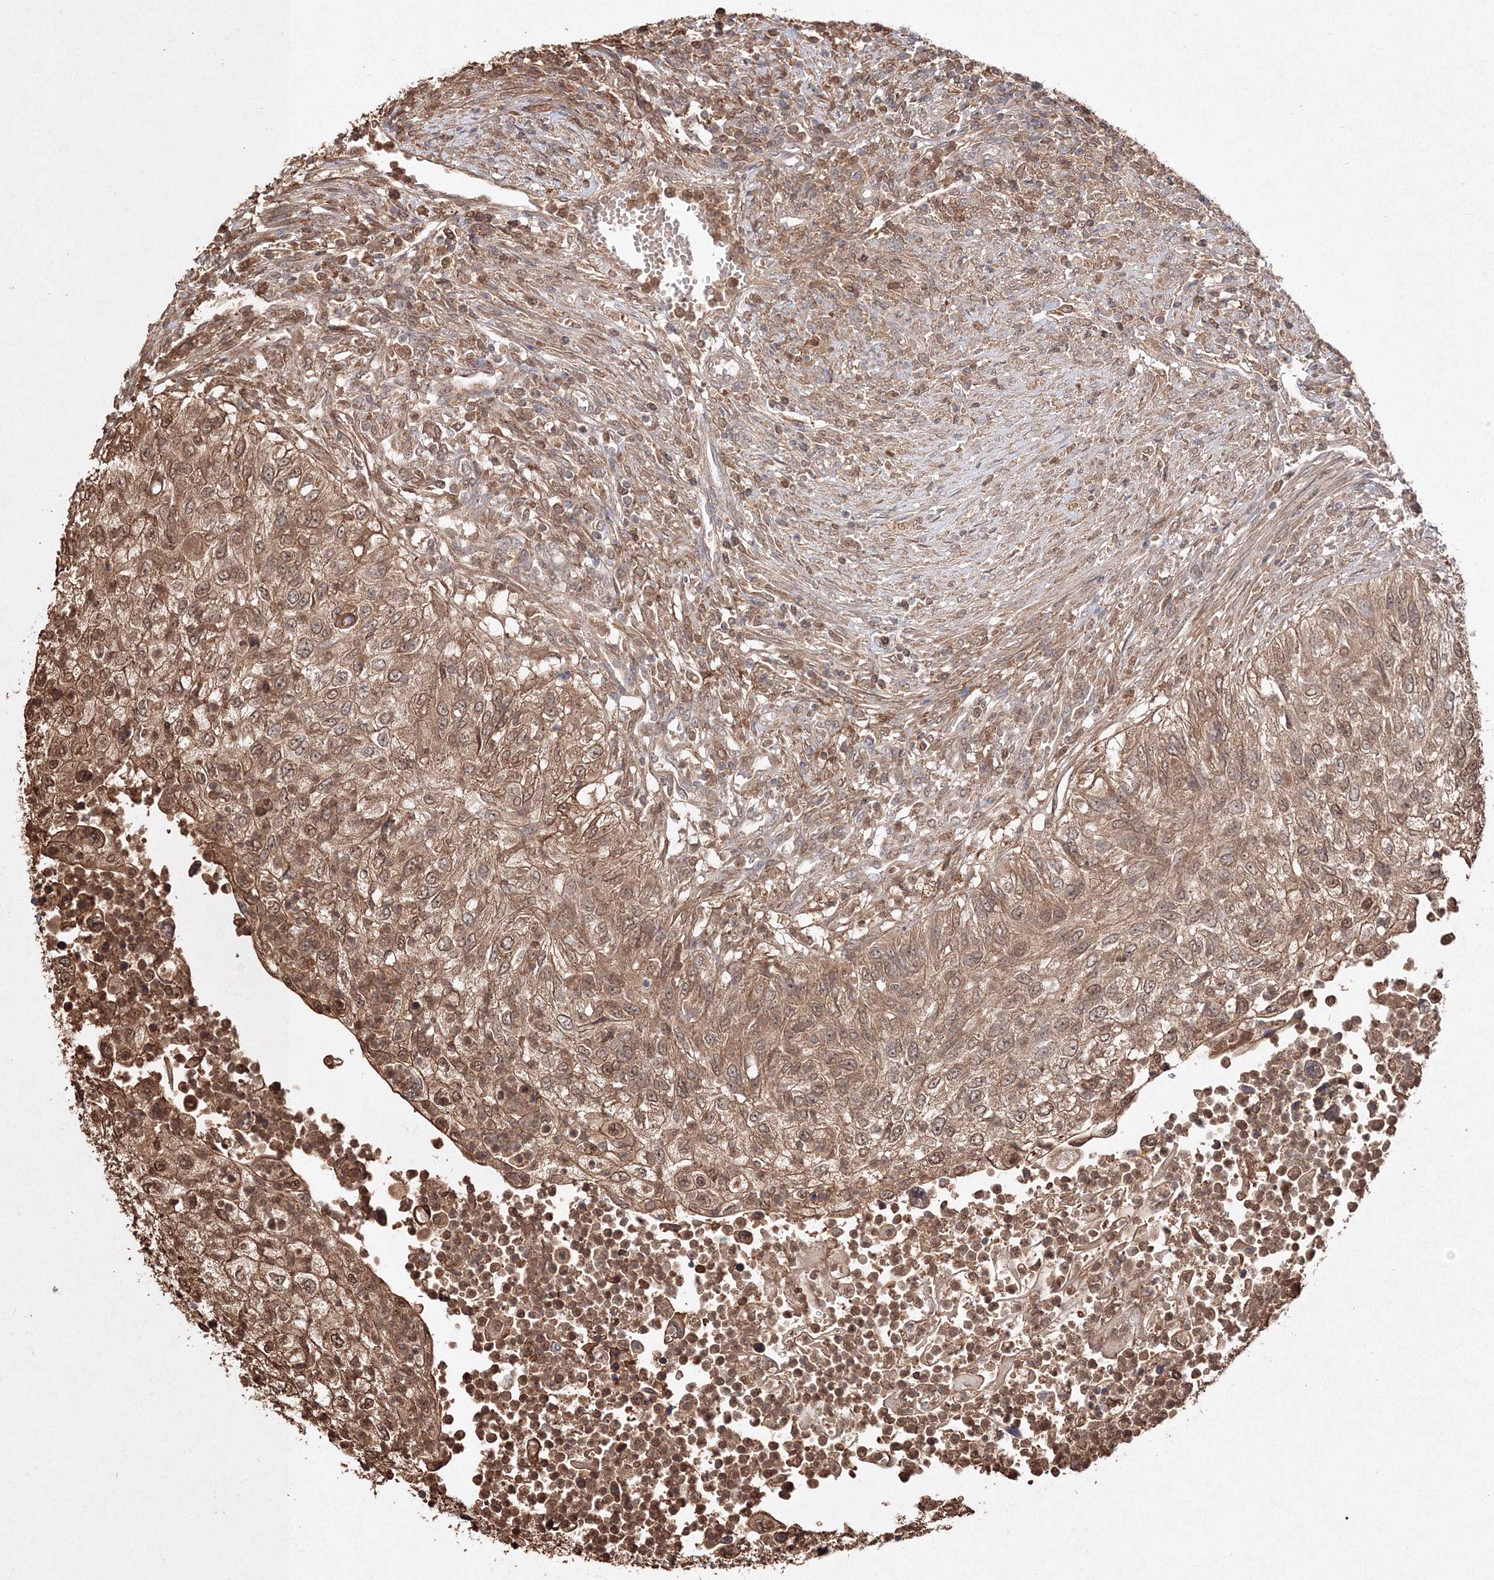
{"staining": {"intensity": "moderate", "quantity": ">75%", "location": "cytoplasmic/membranous,nuclear"}, "tissue": "urothelial cancer", "cell_type": "Tumor cells", "image_type": "cancer", "snomed": [{"axis": "morphology", "description": "Urothelial carcinoma, High grade"}, {"axis": "topography", "description": "Urinary bladder"}], "caption": "Tumor cells show medium levels of moderate cytoplasmic/membranous and nuclear expression in approximately >75% of cells in human urothelial carcinoma (high-grade).", "gene": "S100A11", "patient": {"sex": "female", "age": 60}}